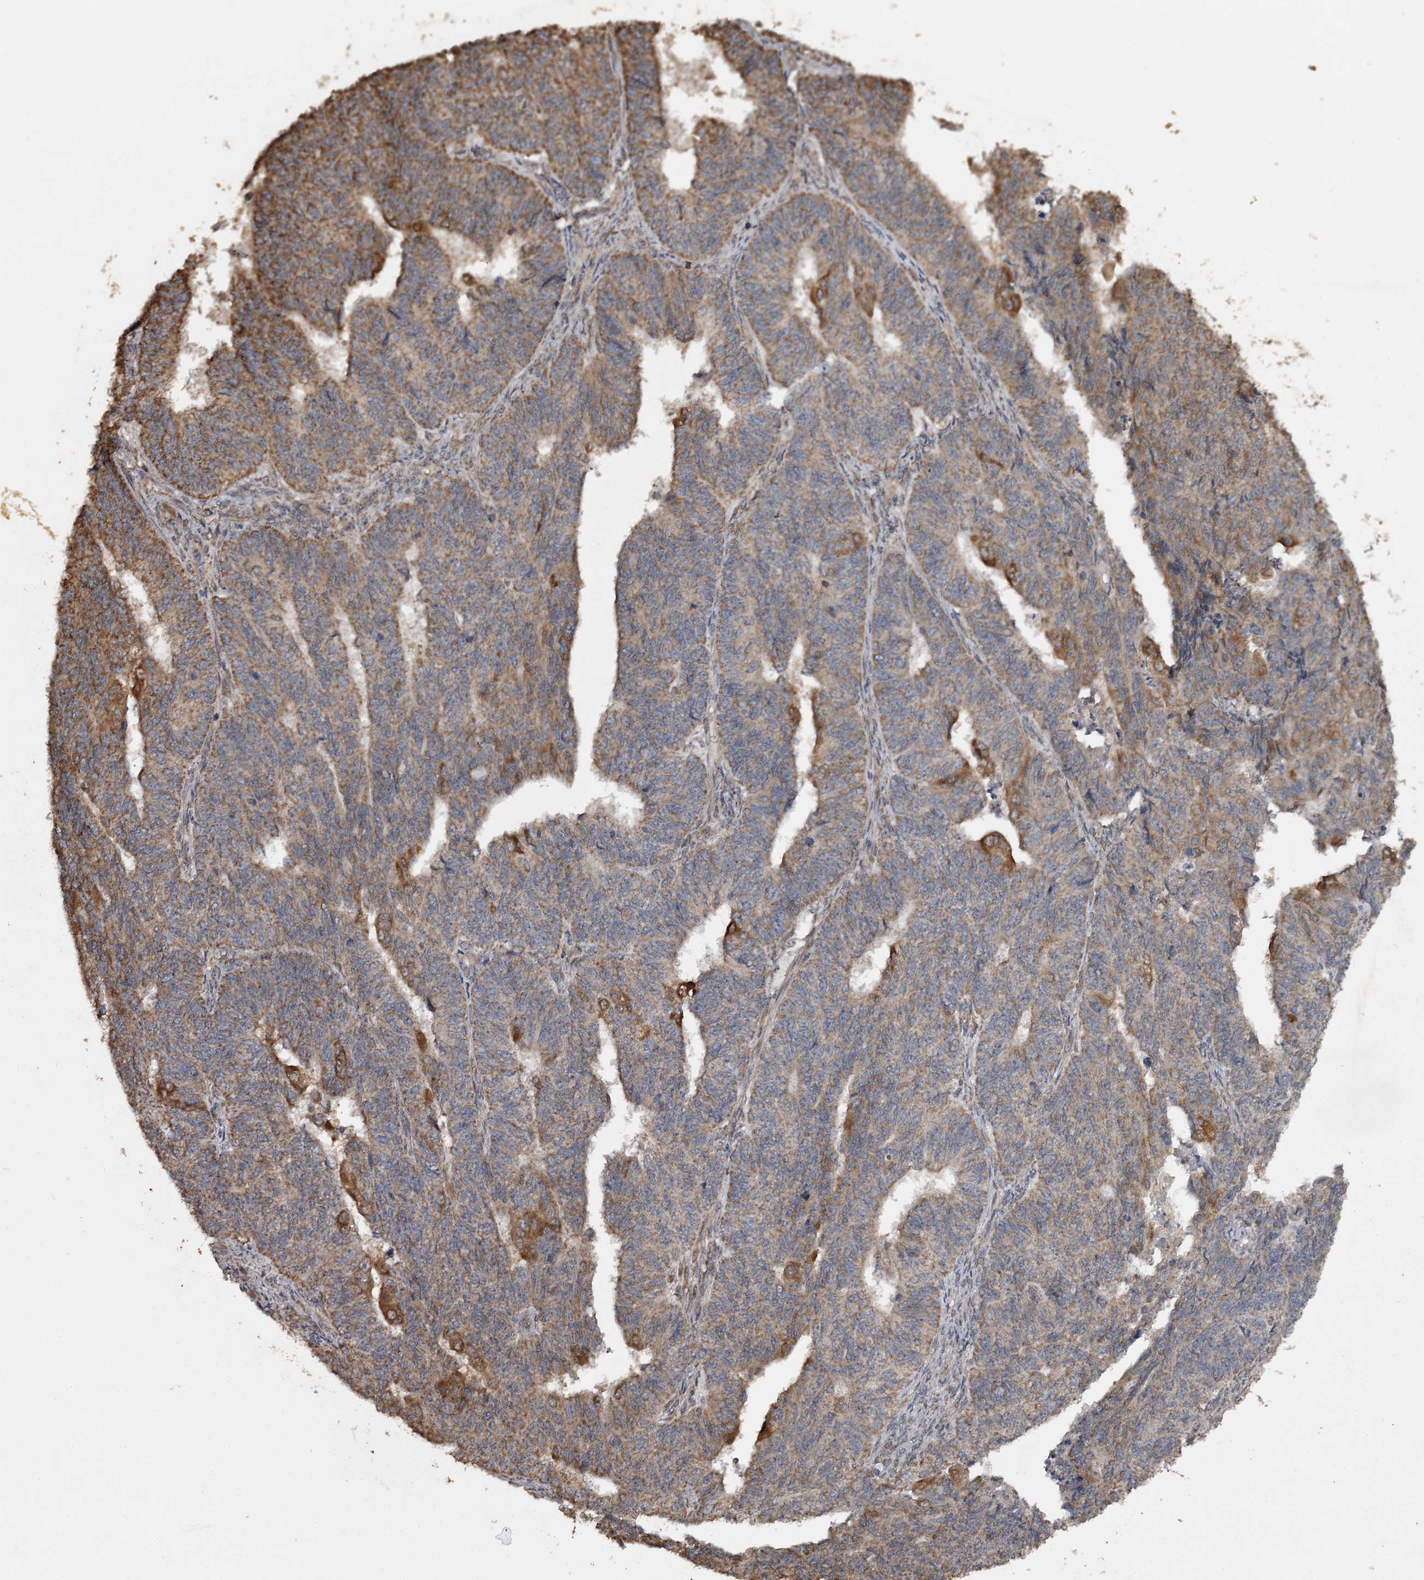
{"staining": {"intensity": "moderate", "quantity": ">75%", "location": "cytoplasmic/membranous"}, "tissue": "endometrial cancer", "cell_type": "Tumor cells", "image_type": "cancer", "snomed": [{"axis": "morphology", "description": "Adenocarcinoma, NOS"}, {"axis": "topography", "description": "Endometrium"}], "caption": "Protein positivity by IHC displays moderate cytoplasmic/membranous positivity in about >75% of tumor cells in endometrial adenocarcinoma. The staining is performed using DAB (3,3'-diaminobenzidine) brown chromogen to label protein expression. The nuclei are counter-stained blue using hematoxylin.", "gene": "WIPI1", "patient": {"sex": "female", "age": 32}}